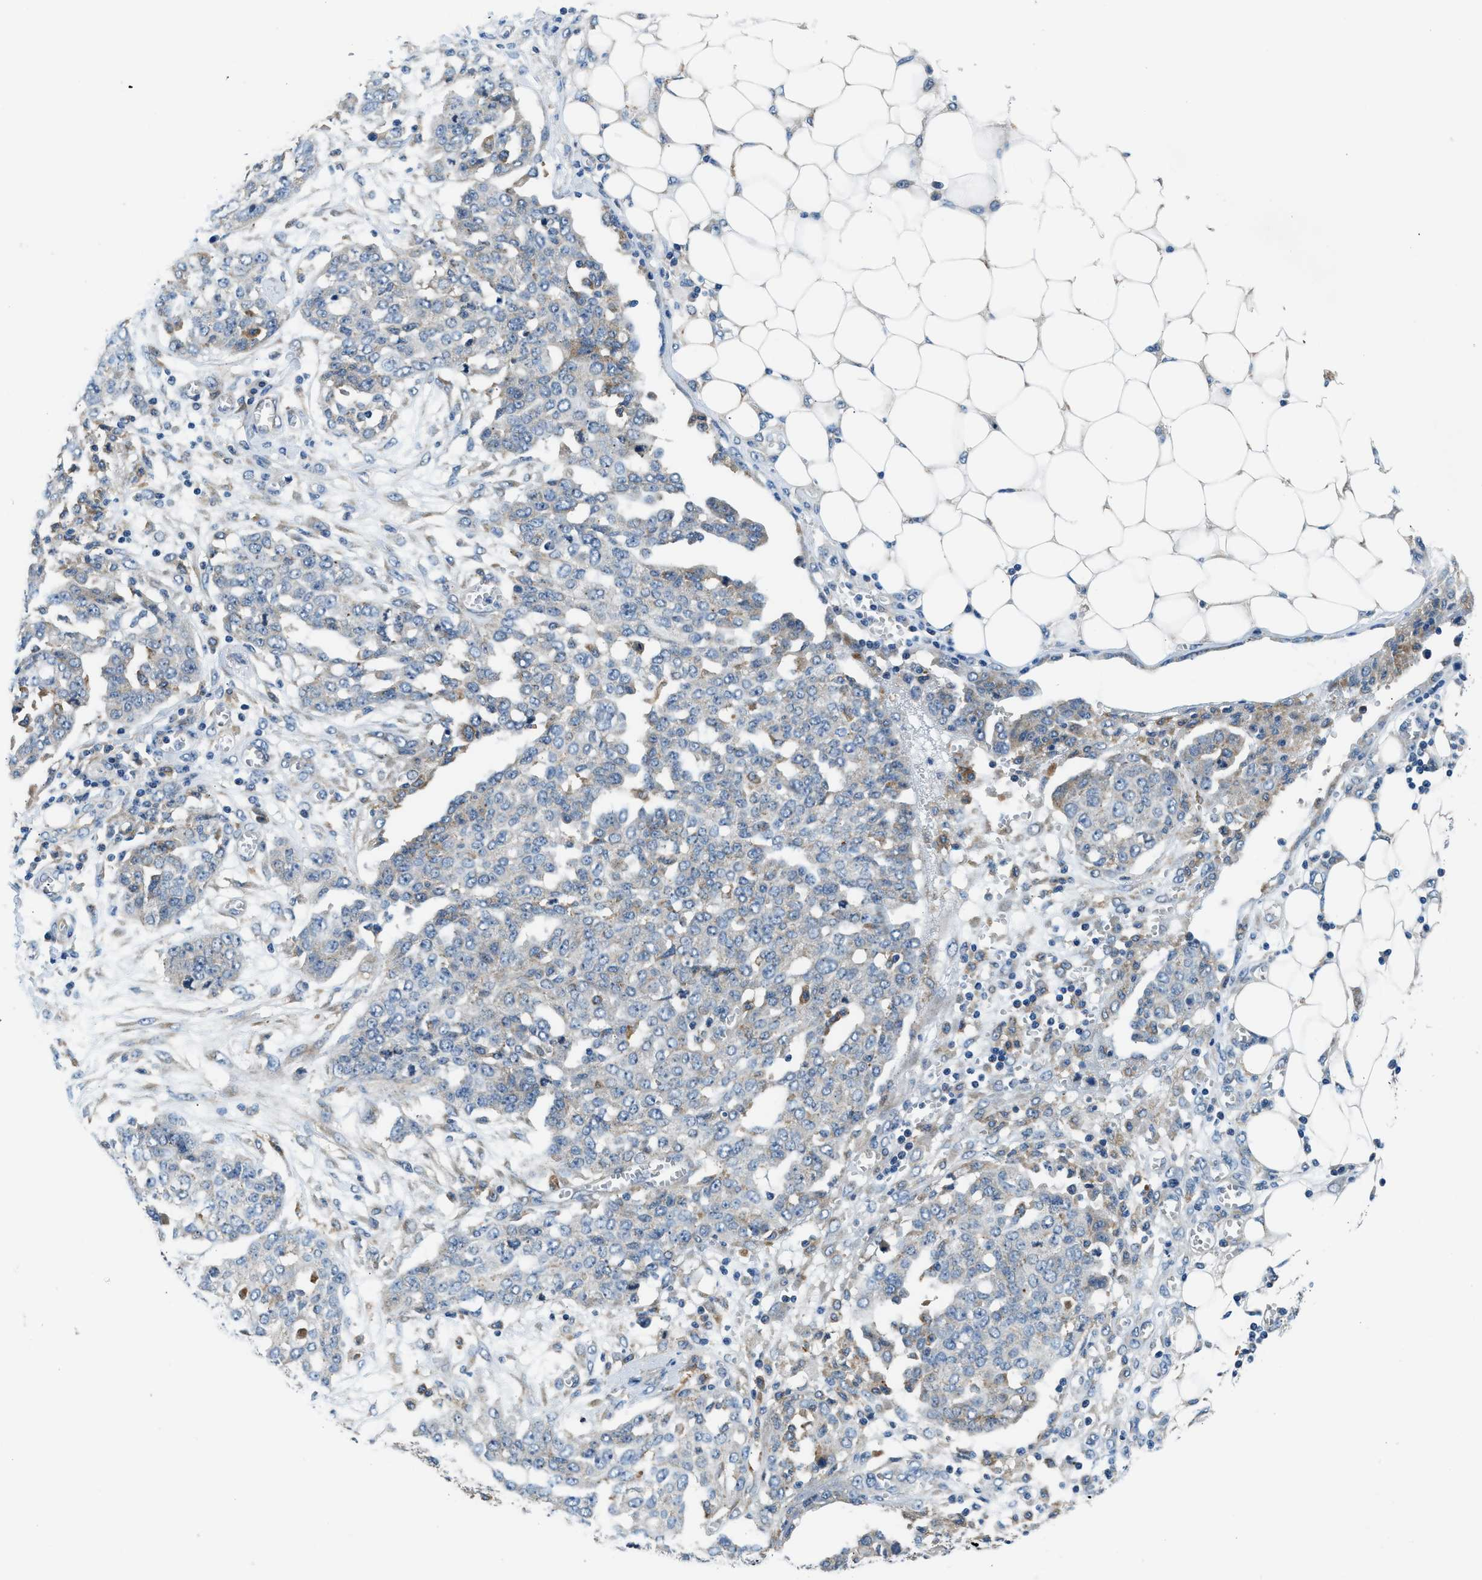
{"staining": {"intensity": "moderate", "quantity": "<25%", "location": "cytoplasmic/membranous"}, "tissue": "ovarian cancer", "cell_type": "Tumor cells", "image_type": "cancer", "snomed": [{"axis": "morphology", "description": "Cystadenocarcinoma, serous, NOS"}, {"axis": "topography", "description": "Soft tissue"}, {"axis": "topography", "description": "Ovary"}], "caption": "Immunohistochemical staining of ovarian serous cystadenocarcinoma shows moderate cytoplasmic/membranous protein positivity in about <25% of tumor cells.", "gene": "LPIN2", "patient": {"sex": "female", "age": 57}}